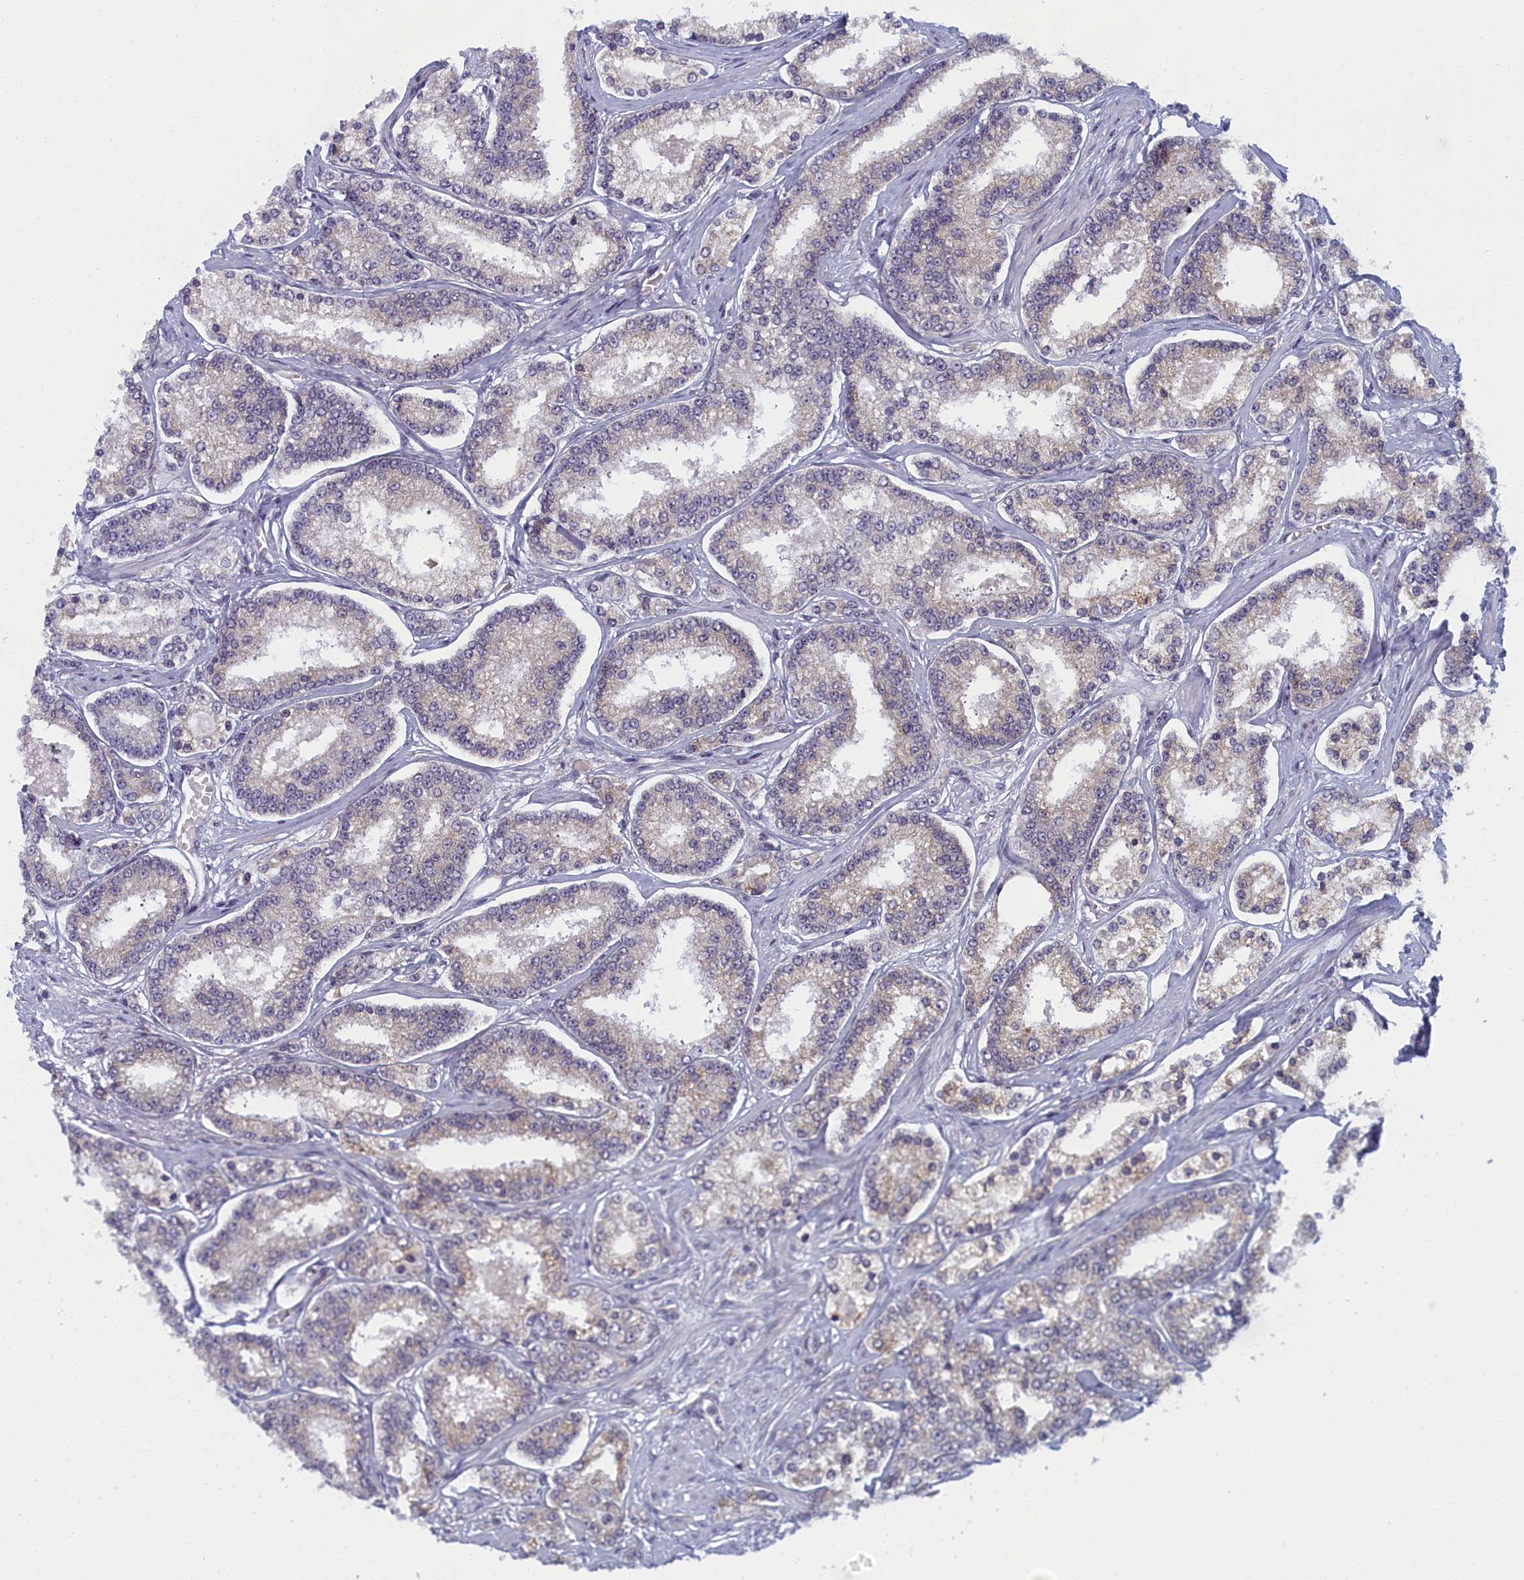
{"staining": {"intensity": "negative", "quantity": "none", "location": "none"}, "tissue": "prostate cancer", "cell_type": "Tumor cells", "image_type": "cancer", "snomed": [{"axis": "morphology", "description": "Normal tissue, NOS"}, {"axis": "morphology", "description": "Adenocarcinoma, High grade"}, {"axis": "topography", "description": "Prostate"}], "caption": "Immunohistochemical staining of human prostate cancer shows no significant expression in tumor cells.", "gene": "DNAJC17", "patient": {"sex": "male", "age": 83}}